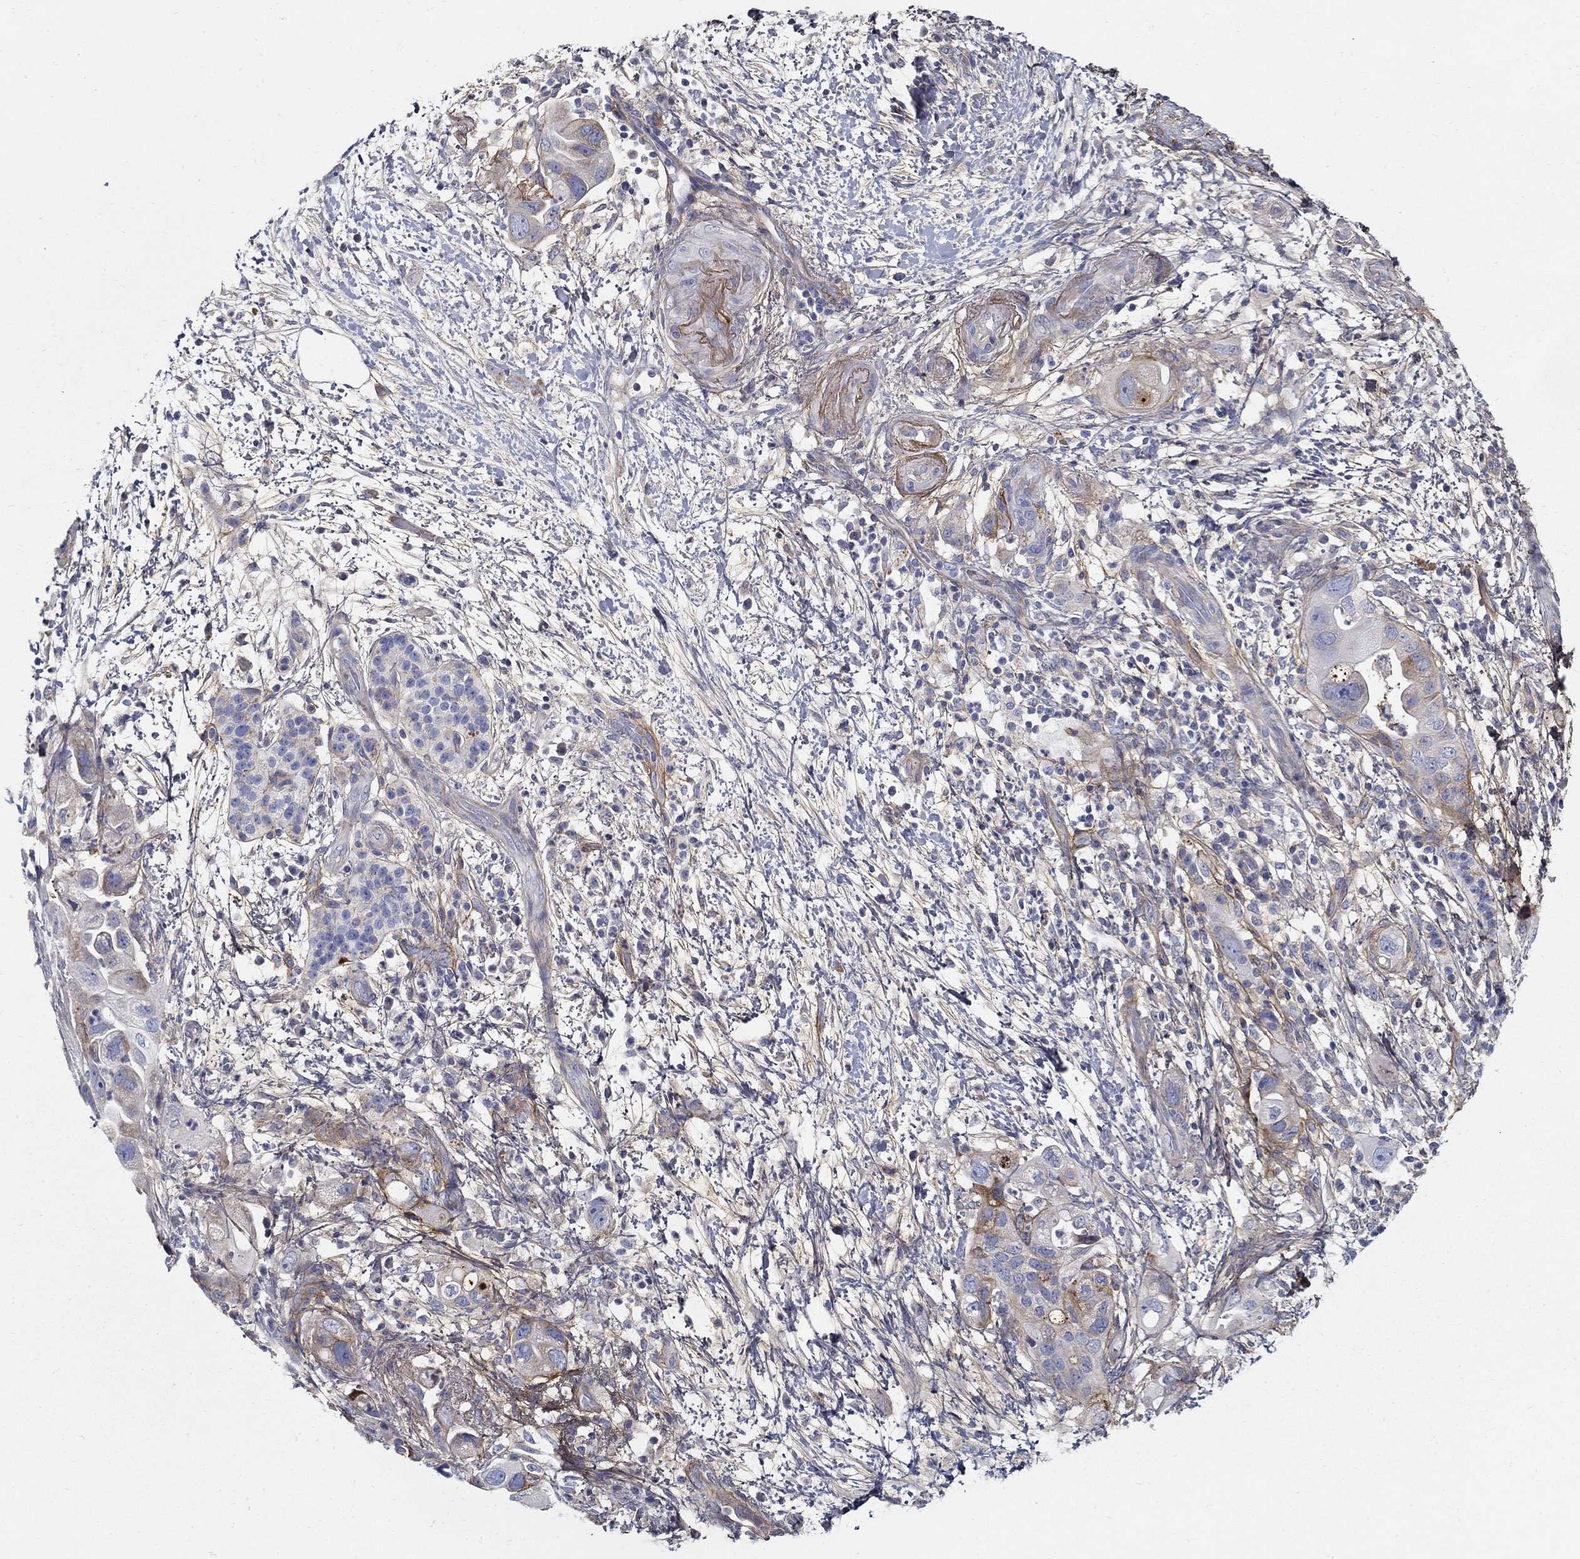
{"staining": {"intensity": "moderate", "quantity": "<25%", "location": "cytoplasmic/membranous"}, "tissue": "pancreatic cancer", "cell_type": "Tumor cells", "image_type": "cancer", "snomed": [{"axis": "morphology", "description": "Adenocarcinoma, NOS"}, {"axis": "topography", "description": "Pancreas"}], "caption": "Immunohistochemical staining of adenocarcinoma (pancreatic) reveals low levels of moderate cytoplasmic/membranous protein expression in approximately <25% of tumor cells.", "gene": "TGFBI", "patient": {"sex": "female", "age": 72}}